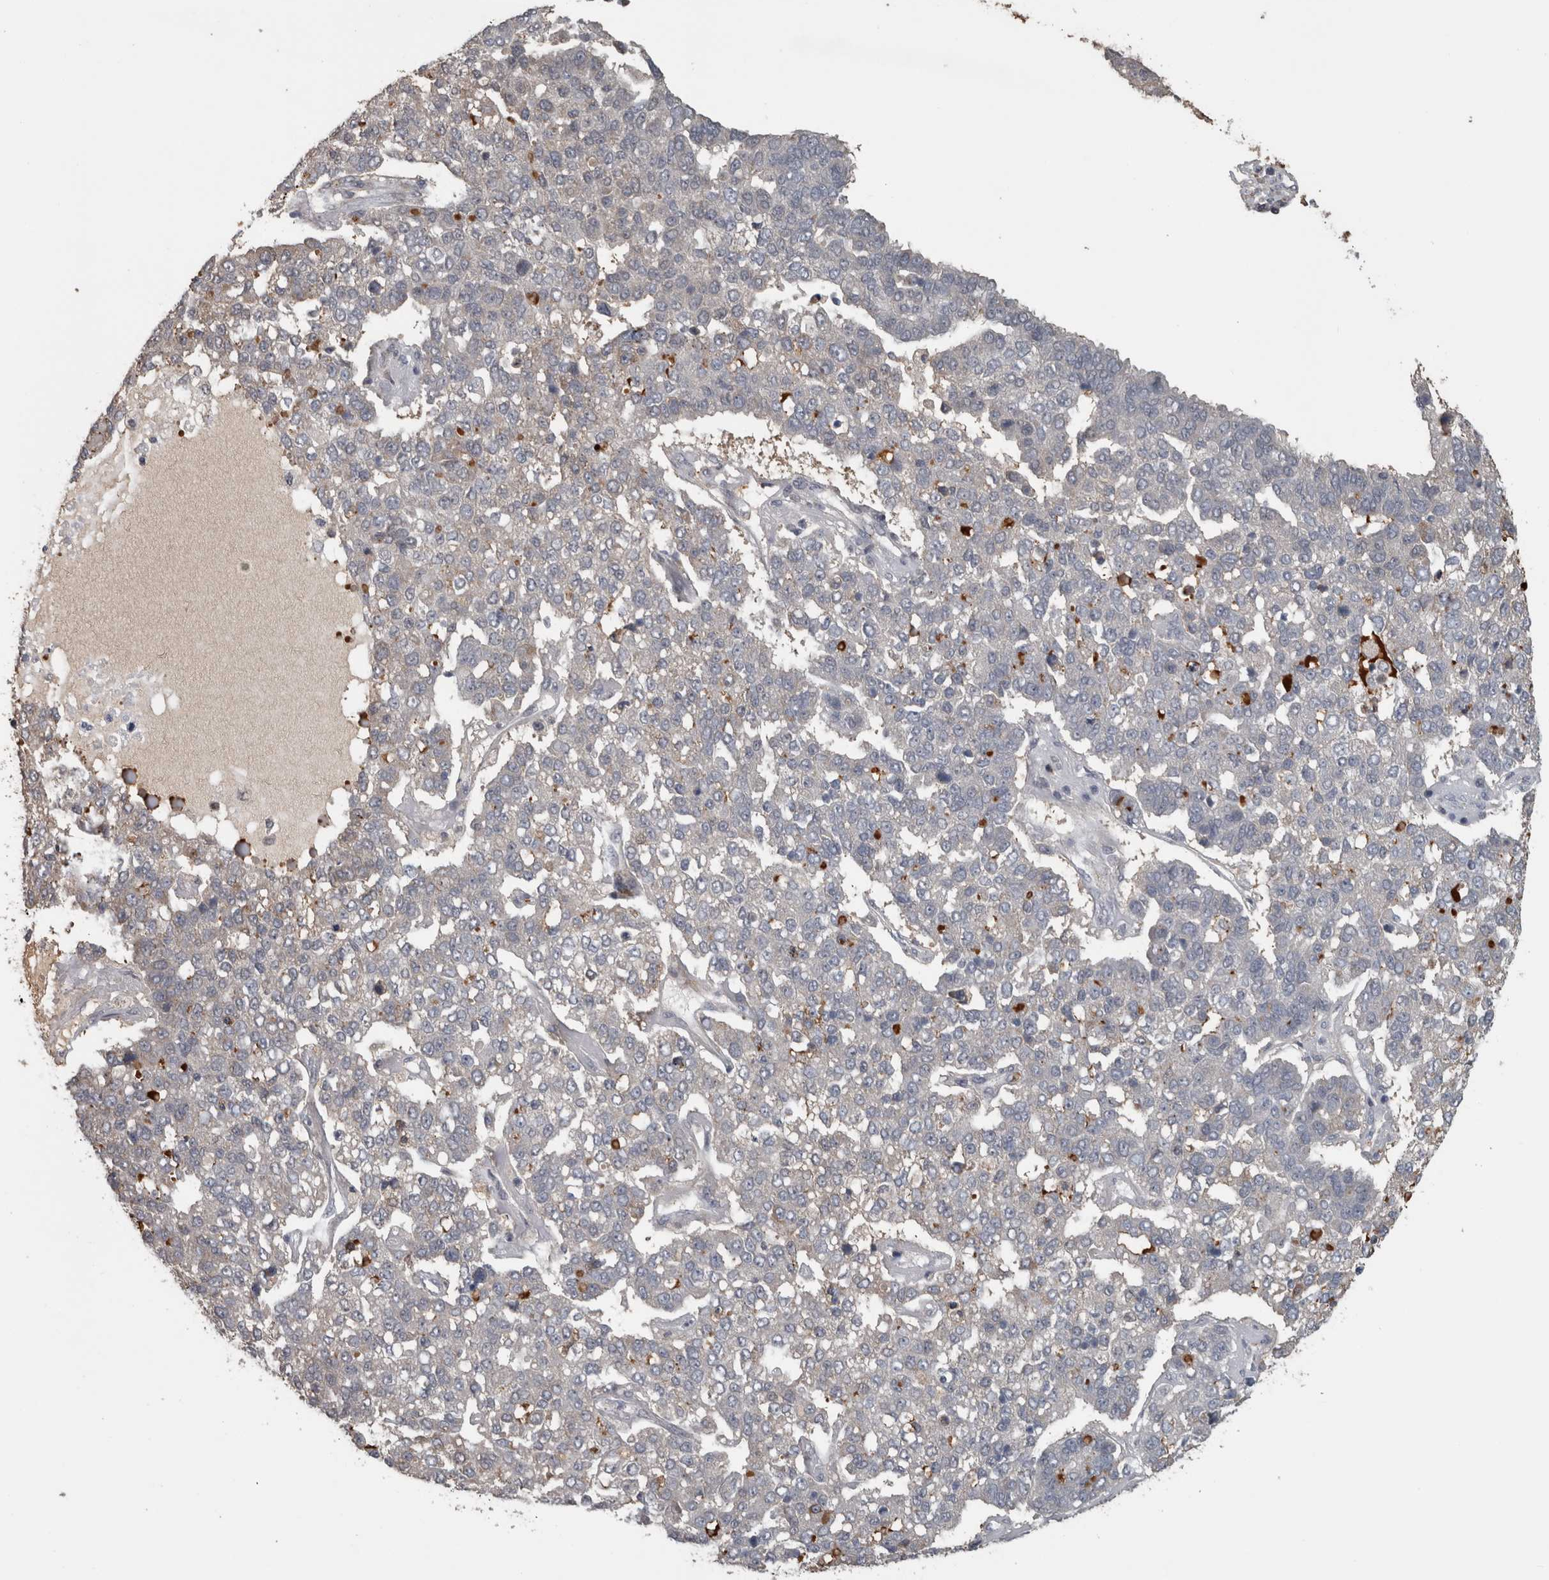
{"staining": {"intensity": "moderate", "quantity": "<25%", "location": "cytoplasmic/membranous"}, "tissue": "pancreatic cancer", "cell_type": "Tumor cells", "image_type": "cancer", "snomed": [{"axis": "morphology", "description": "Adenocarcinoma, NOS"}, {"axis": "topography", "description": "Pancreas"}], "caption": "About <25% of tumor cells in pancreatic cancer (adenocarcinoma) exhibit moderate cytoplasmic/membranous protein positivity as visualized by brown immunohistochemical staining.", "gene": "OR2K2", "patient": {"sex": "female", "age": 61}}